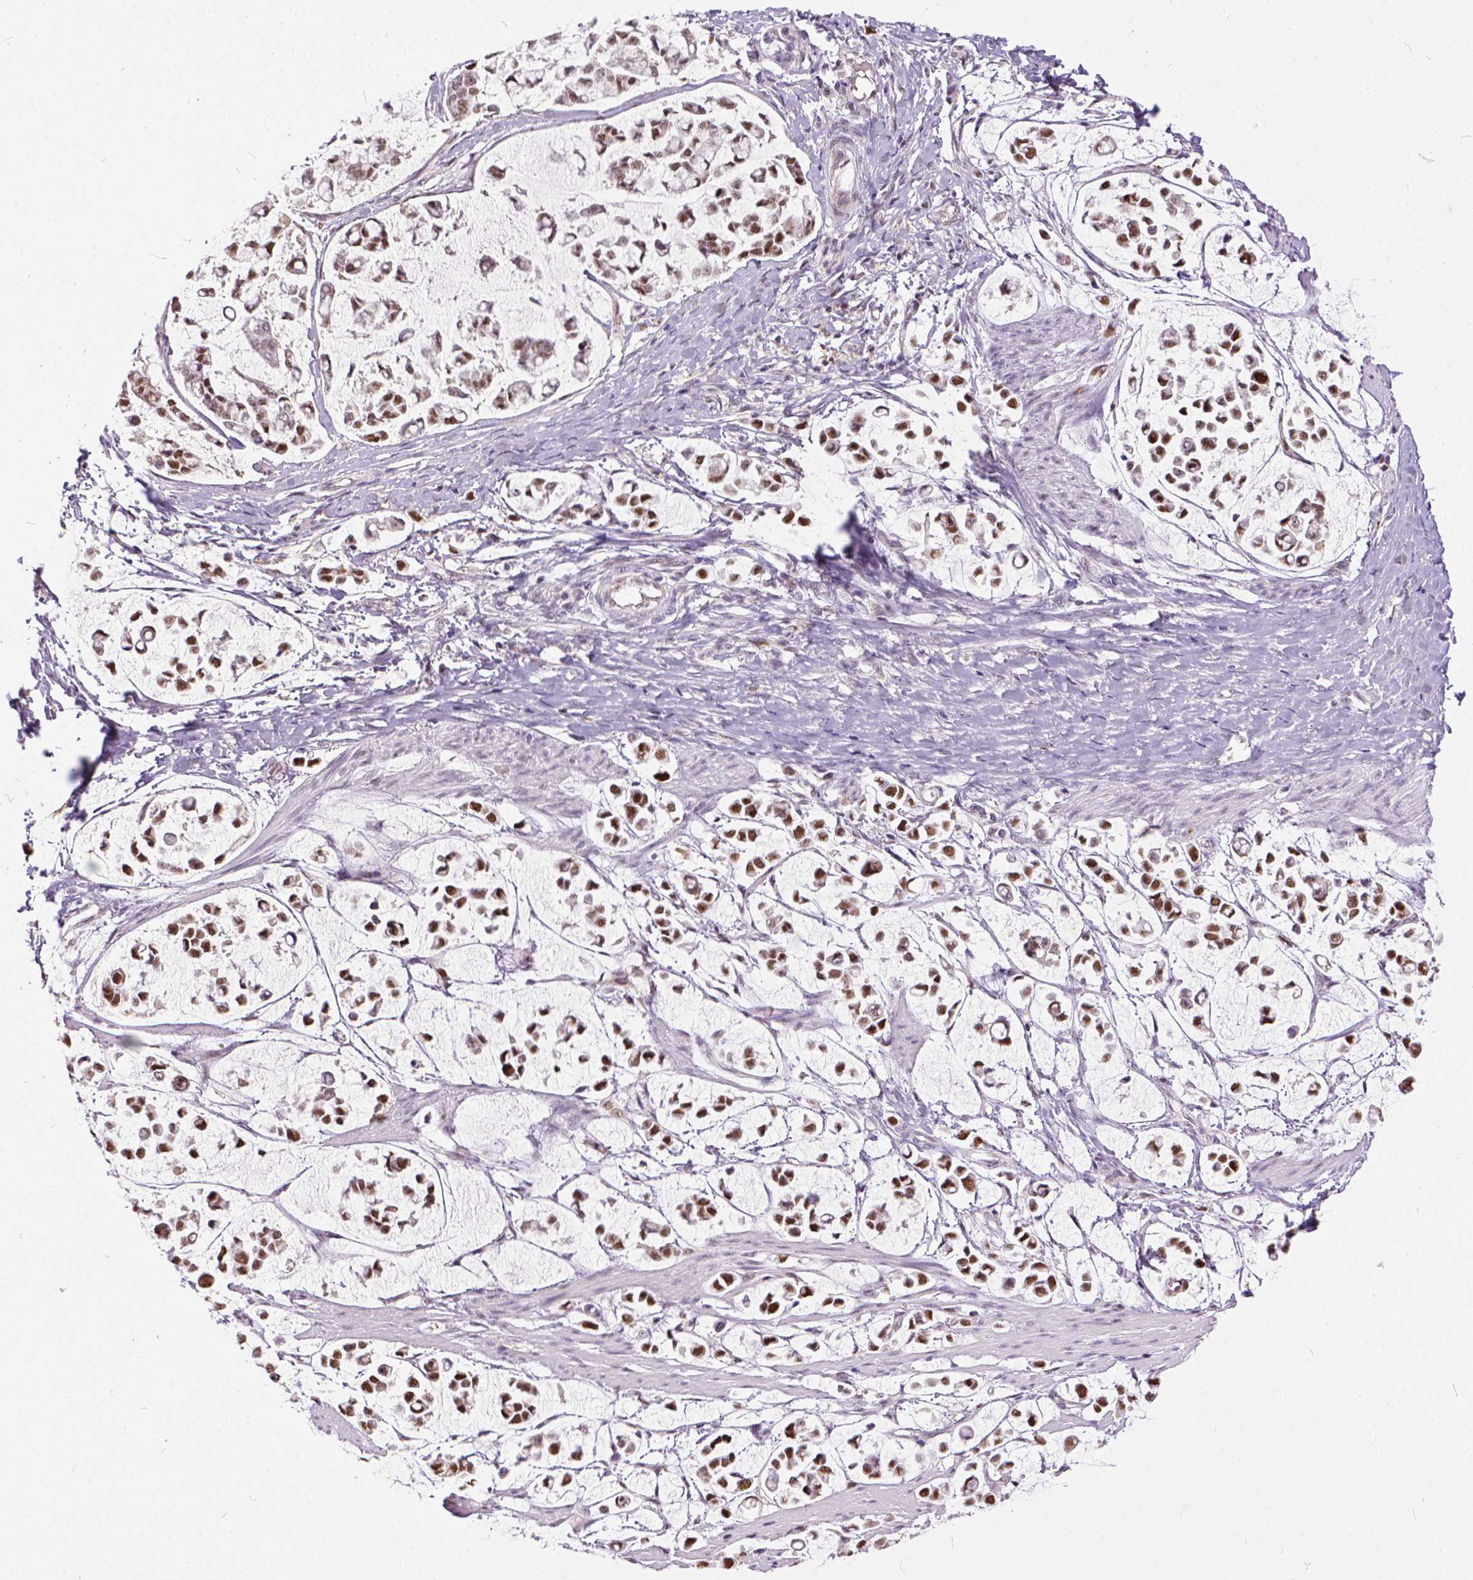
{"staining": {"intensity": "strong", "quantity": ">75%", "location": "nuclear"}, "tissue": "stomach cancer", "cell_type": "Tumor cells", "image_type": "cancer", "snomed": [{"axis": "morphology", "description": "Adenocarcinoma, NOS"}, {"axis": "topography", "description": "Stomach"}], "caption": "Stomach cancer (adenocarcinoma) tissue displays strong nuclear expression in approximately >75% of tumor cells", "gene": "ERCC1", "patient": {"sex": "male", "age": 82}}